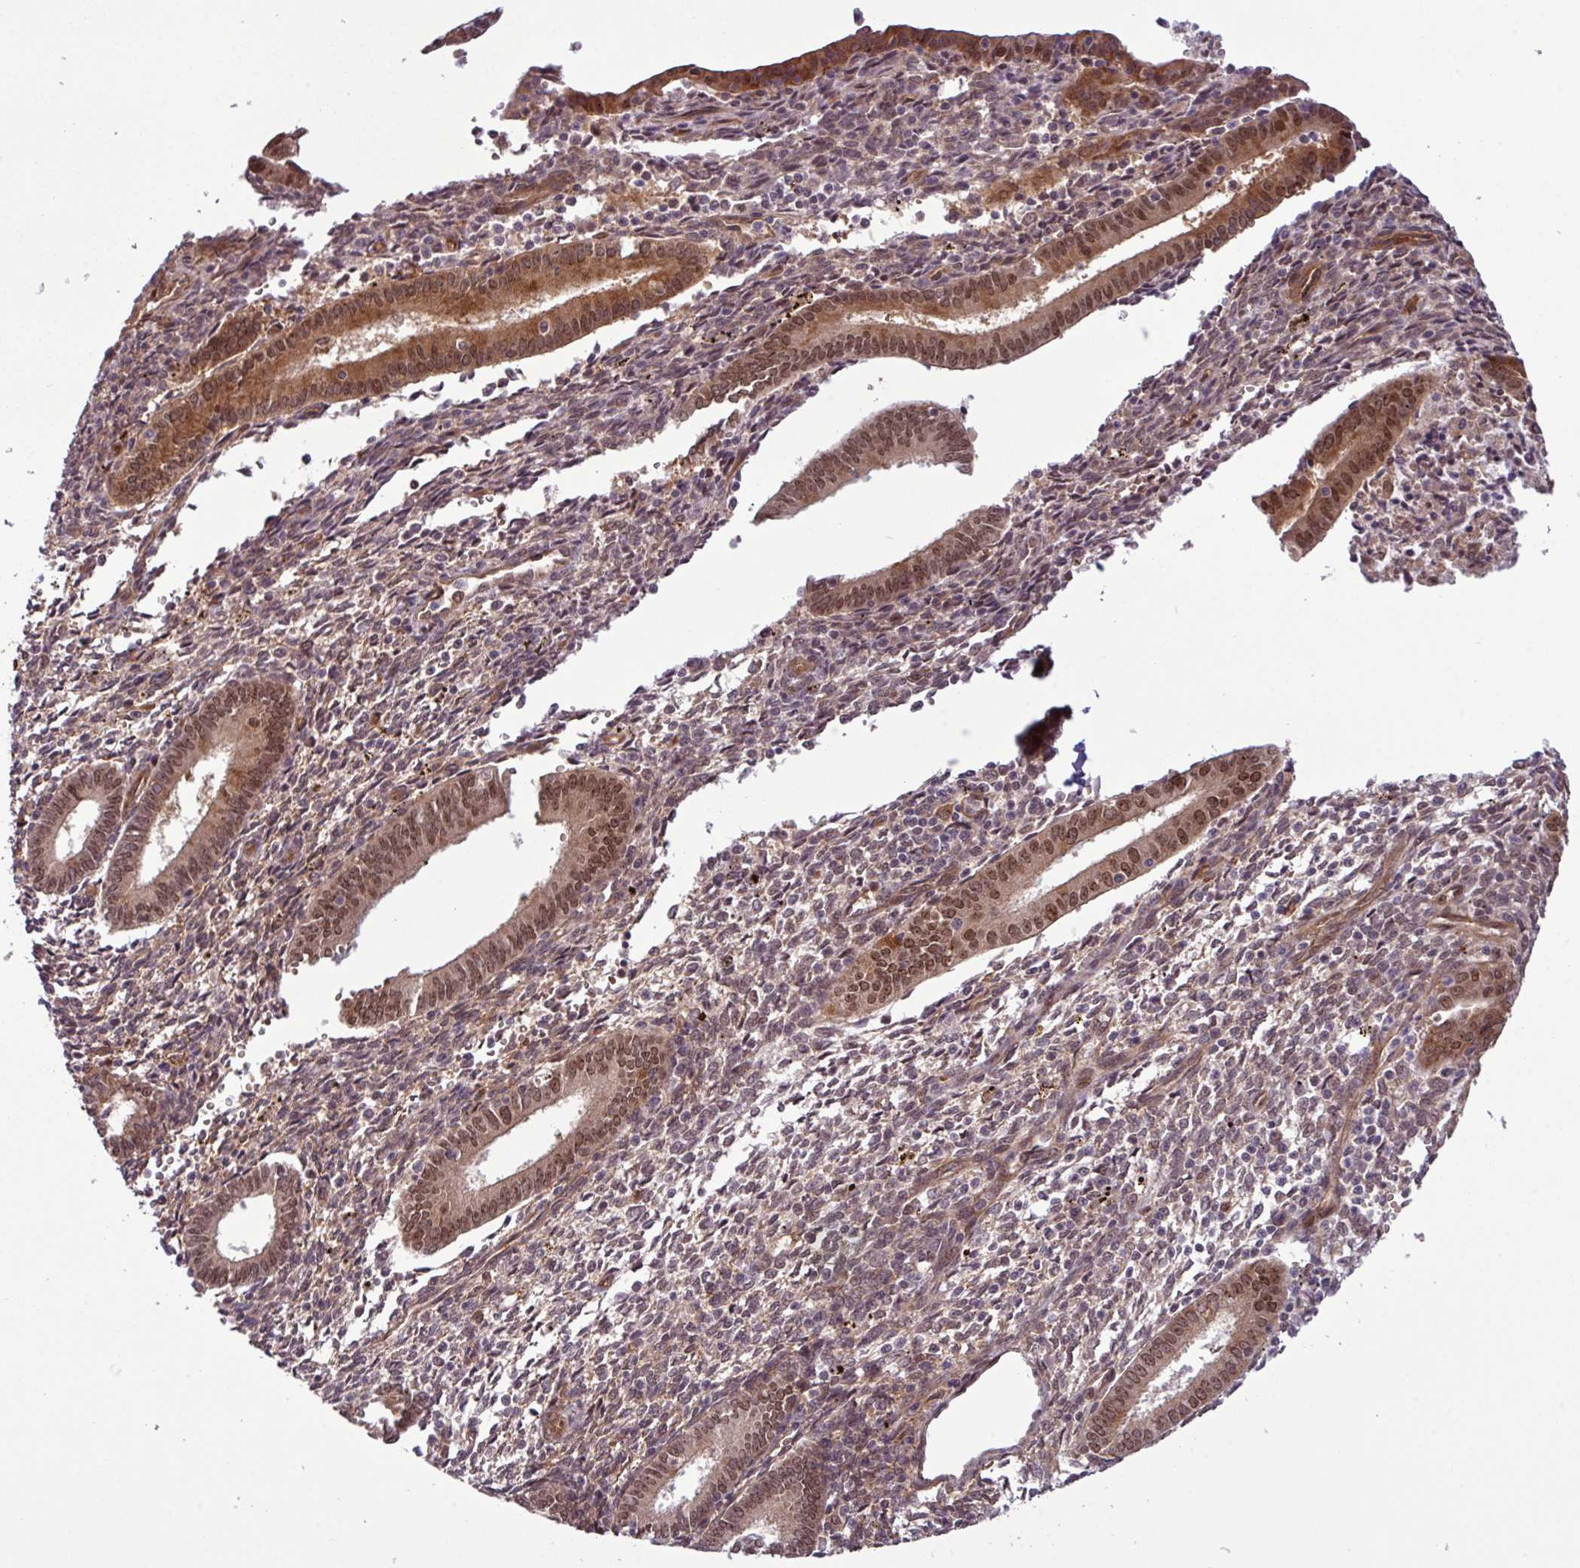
{"staining": {"intensity": "moderate", "quantity": "25%-75%", "location": "cytoplasmic/membranous"}, "tissue": "endometrium", "cell_type": "Cells in endometrial stroma", "image_type": "normal", "snomed": [{"axis": "morphology", "description": "Normal tissue, NOS"}, {"axis": "topography", "description": "Endometrium"}], "caption": "A high-resolution histopathology image shows immunohistochemistry (IHC) staining of benign endometrium, which demonstrates moderate cytoplasmic/membranous expression in approximately 25%-75% of cells in endometrial stroma.", "gene": "C7orf50", "patient": {"sex": "female", "age": 41}}